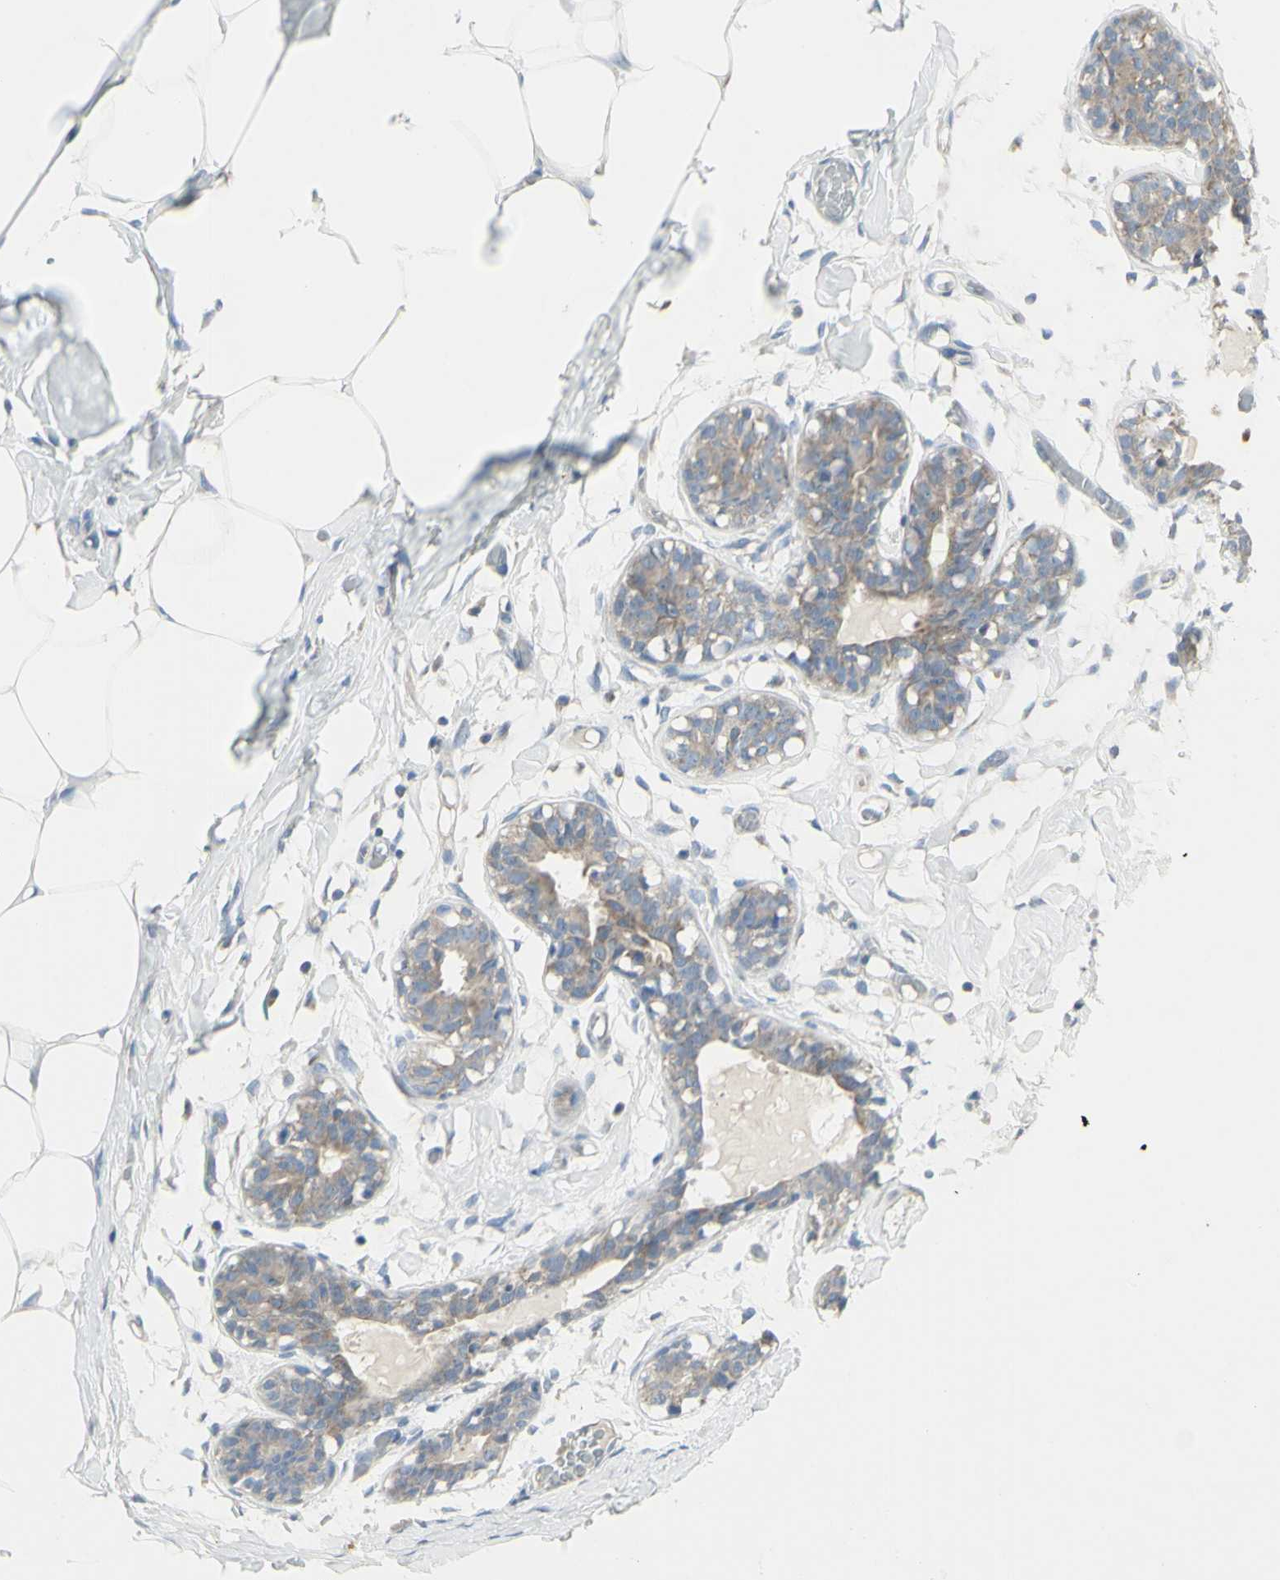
{"staining": {"intensity": "negative", "quantity": "none", "location": "none"}, "tissue": "adipose tissue", "cell_type": "Adipocytes", "image_type": "normal", "snomed": [{"axis": "morphology", "description": "Normal tissue, NOS"}, {"axis": "topography", "description": "Breast"}, {"axis": "topography", "description": "Adipose tissue"}], "caption": "This histopathology image is of unremarkable adipose tissue stained with immunohistochemistry (IHC) to label a protein in brown with the nuclei are counter-stained blue. There is no expression in adipocytes.", "gene": "CNTNAP1", "patient": {"sex": "female", "age": 25}}